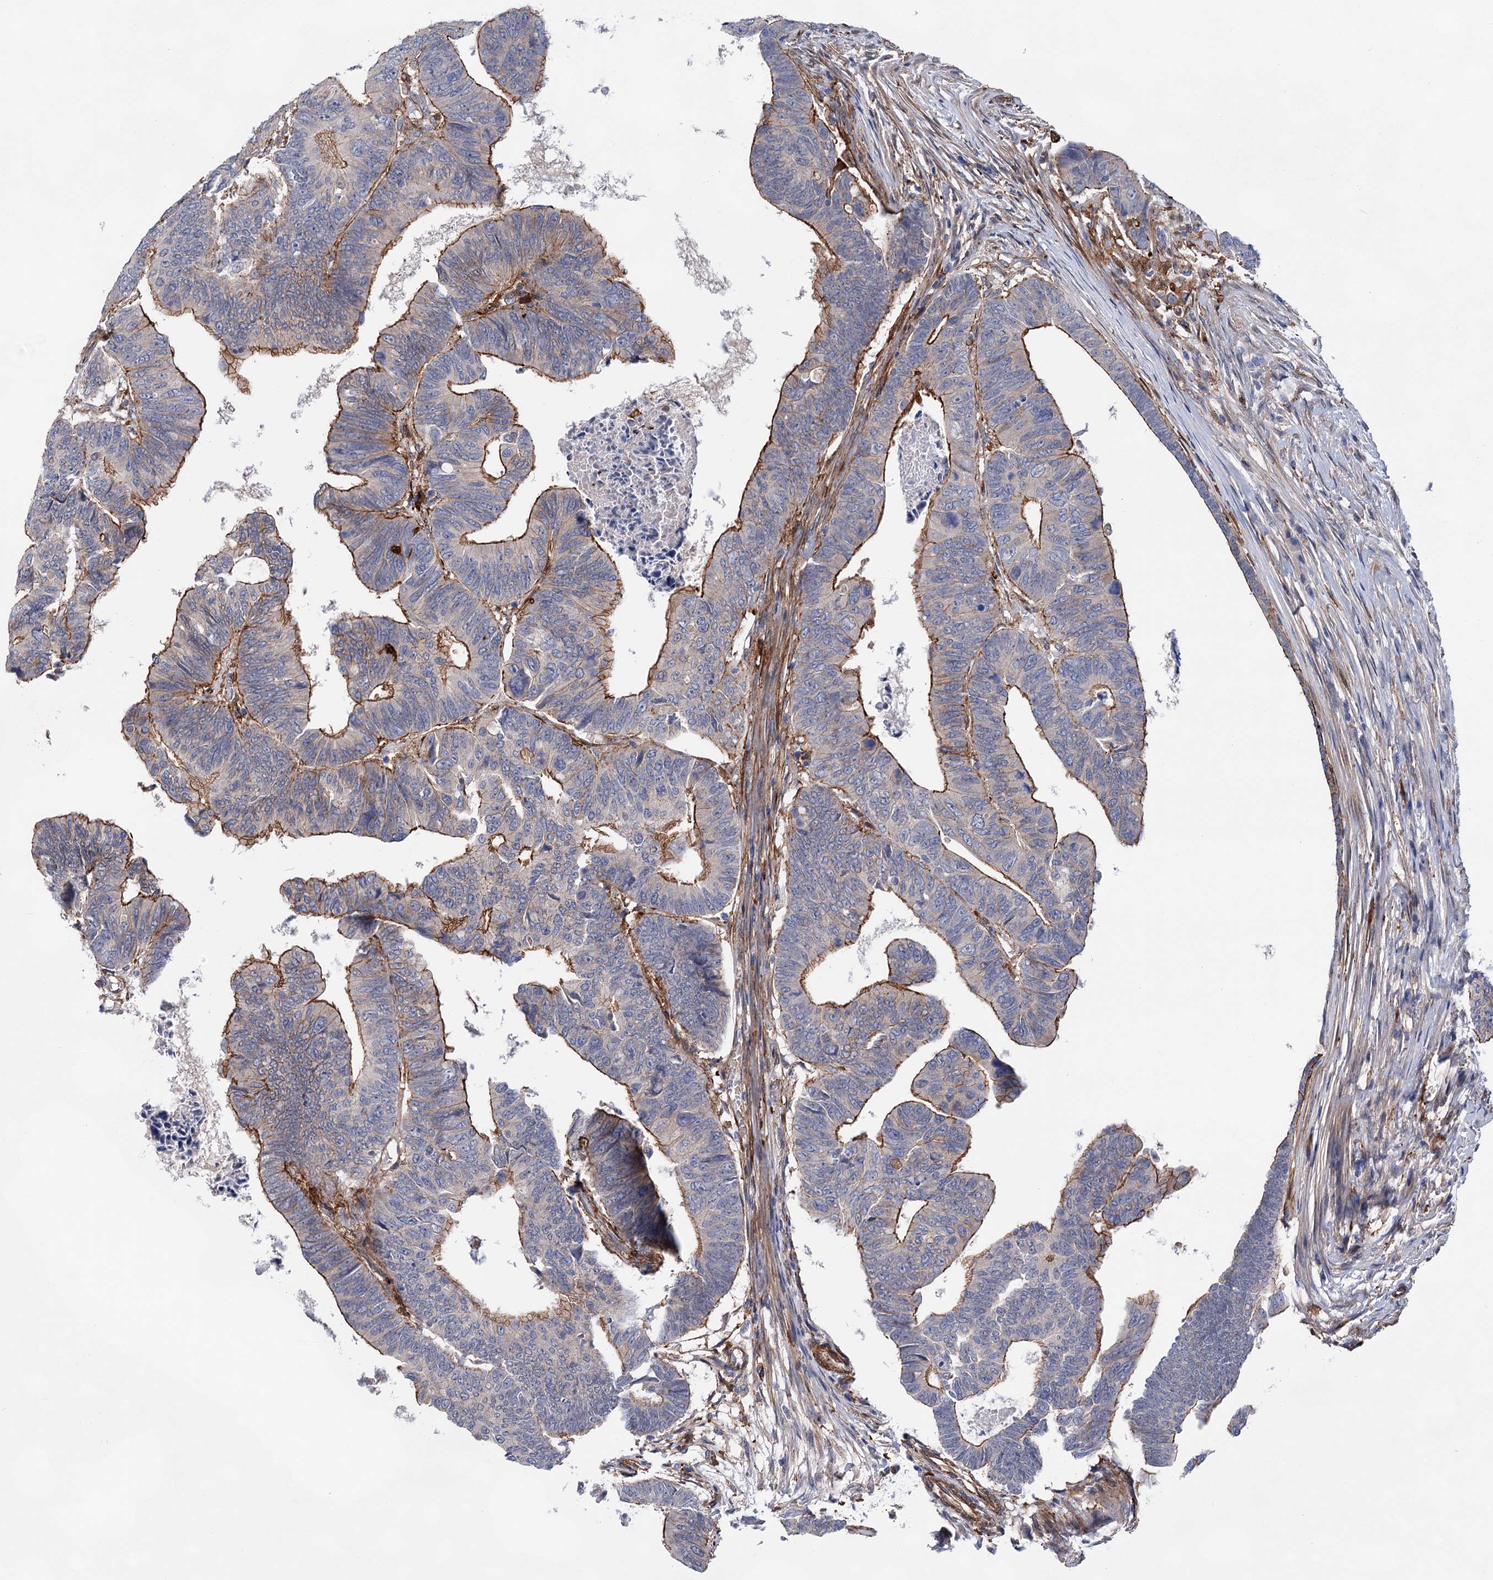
{"staining": {"intensity": "strong", "quantity": "25%-75%", "location": "cytoplasmic/membranous"}, "tissue": "colorectal cancer", "cell_type": "Tumor cells", "image_type": "cancer", "snomed": [{"axis": "morphology", "description": "Adenocarcinoma, NOS"}, {"axis": "topography", "description": "Rectum"}], "caption": "Human adenocarcinoma (colorectal) stained with a protein marker demonstrates strong staining in tumor cells.", "gene": "TMTC3", "patient": {"sex": "female", "age": 65}}